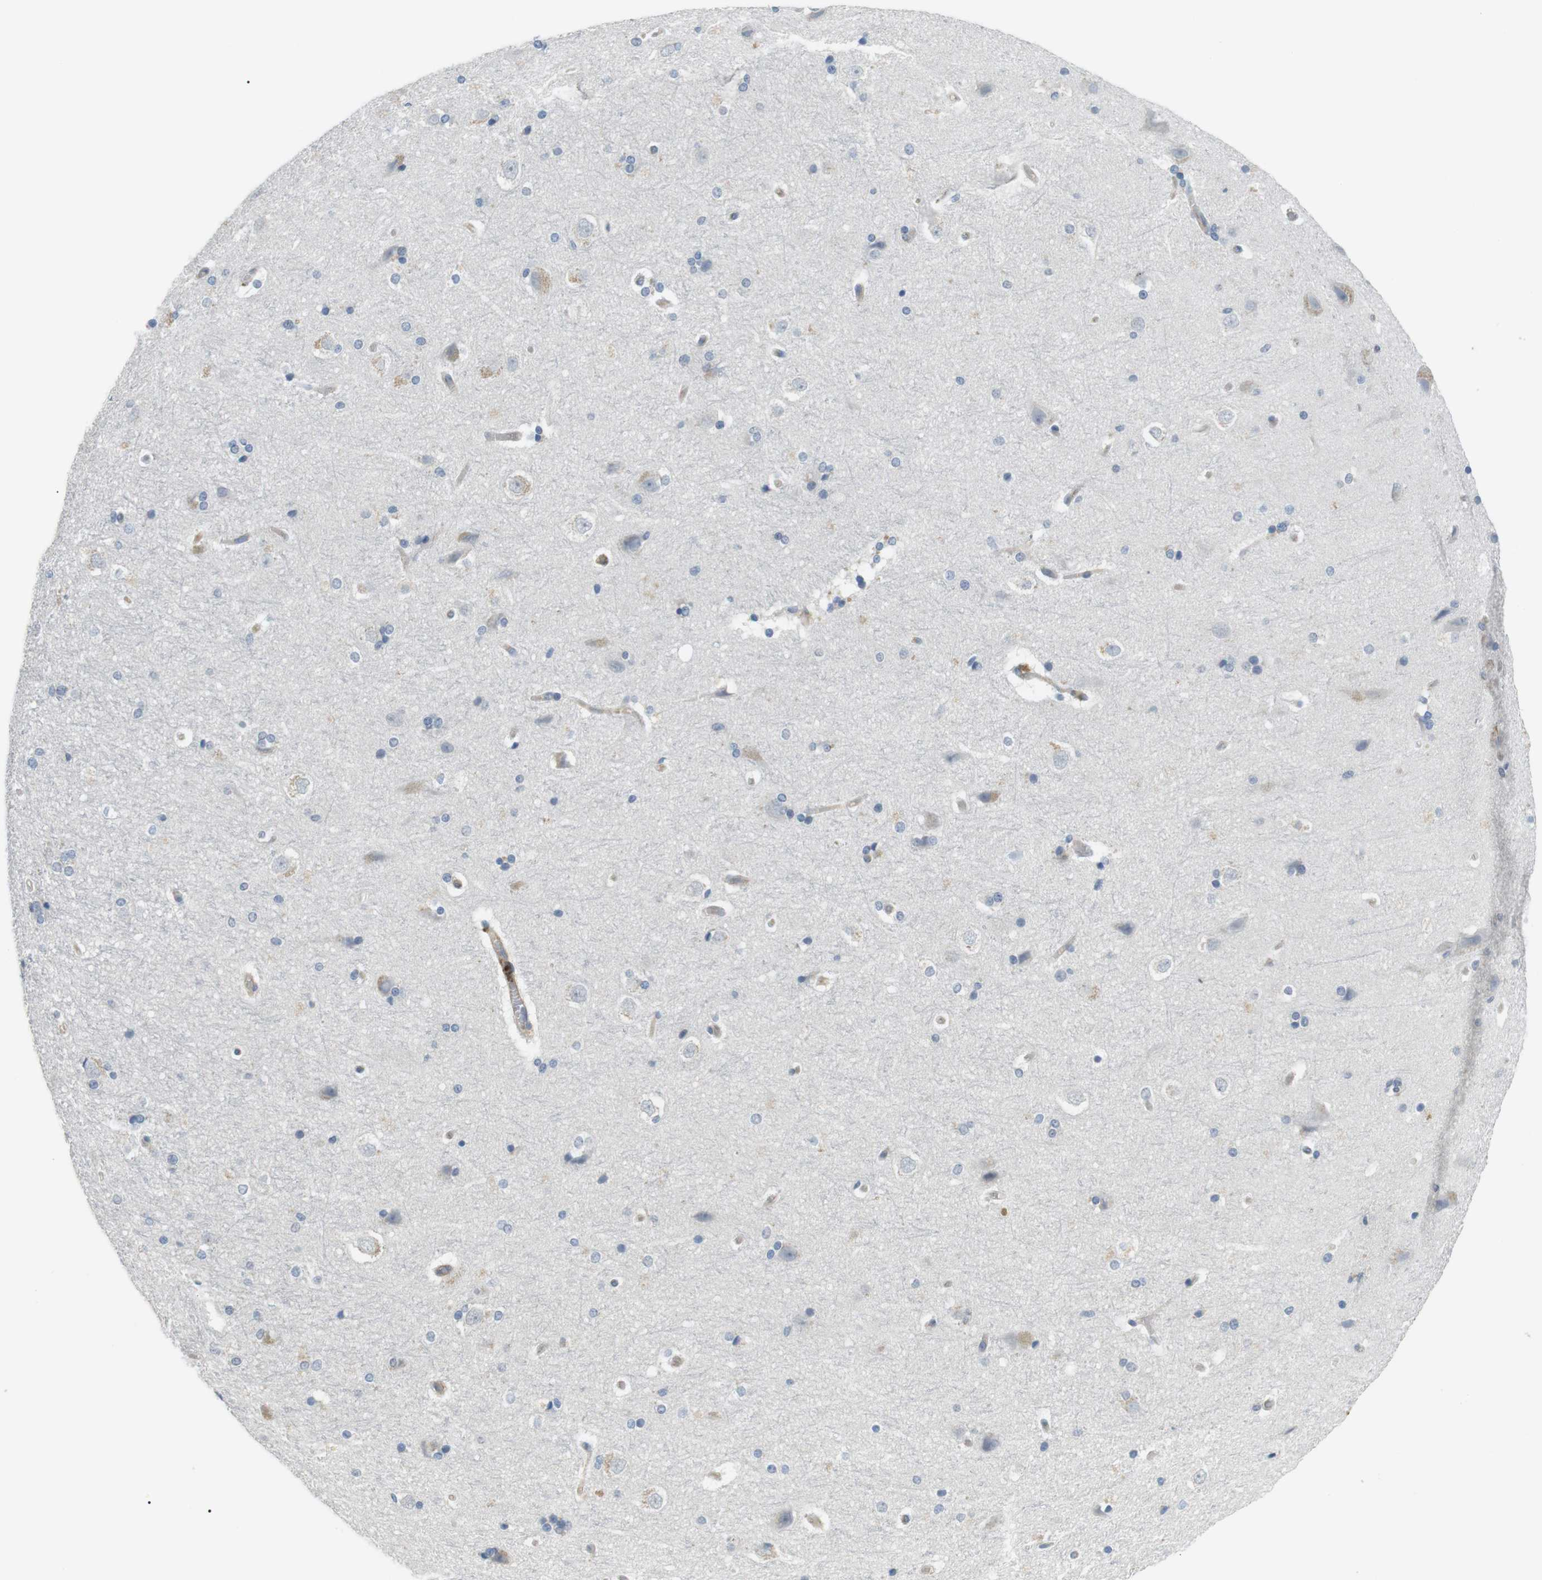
{"staining": {"intensity": "weak", "quantity": "<25%", "location": "cytoplasmic/membranous"}, "tissue": "hippocampus", "cell_type": "Glial cells", "image_type": "normal", "snomed": [{"axis": "morphology", "description": "Normal tissue, NOS"}, {"axis": "topography", "description": "Hippocampus"}], "caption": "Hippocampus was stained to show a protein in brown. There is no significant expression in glial cells. The staining was performed using DAB (3,3'-diaminobenzidine) to visualize the protein expression in brown, while the nuclei were stained in blue with hematoxylin (Magnification: 20x).", "gene": "GZMM", "patient": {"sex": "female", "age": 19}}